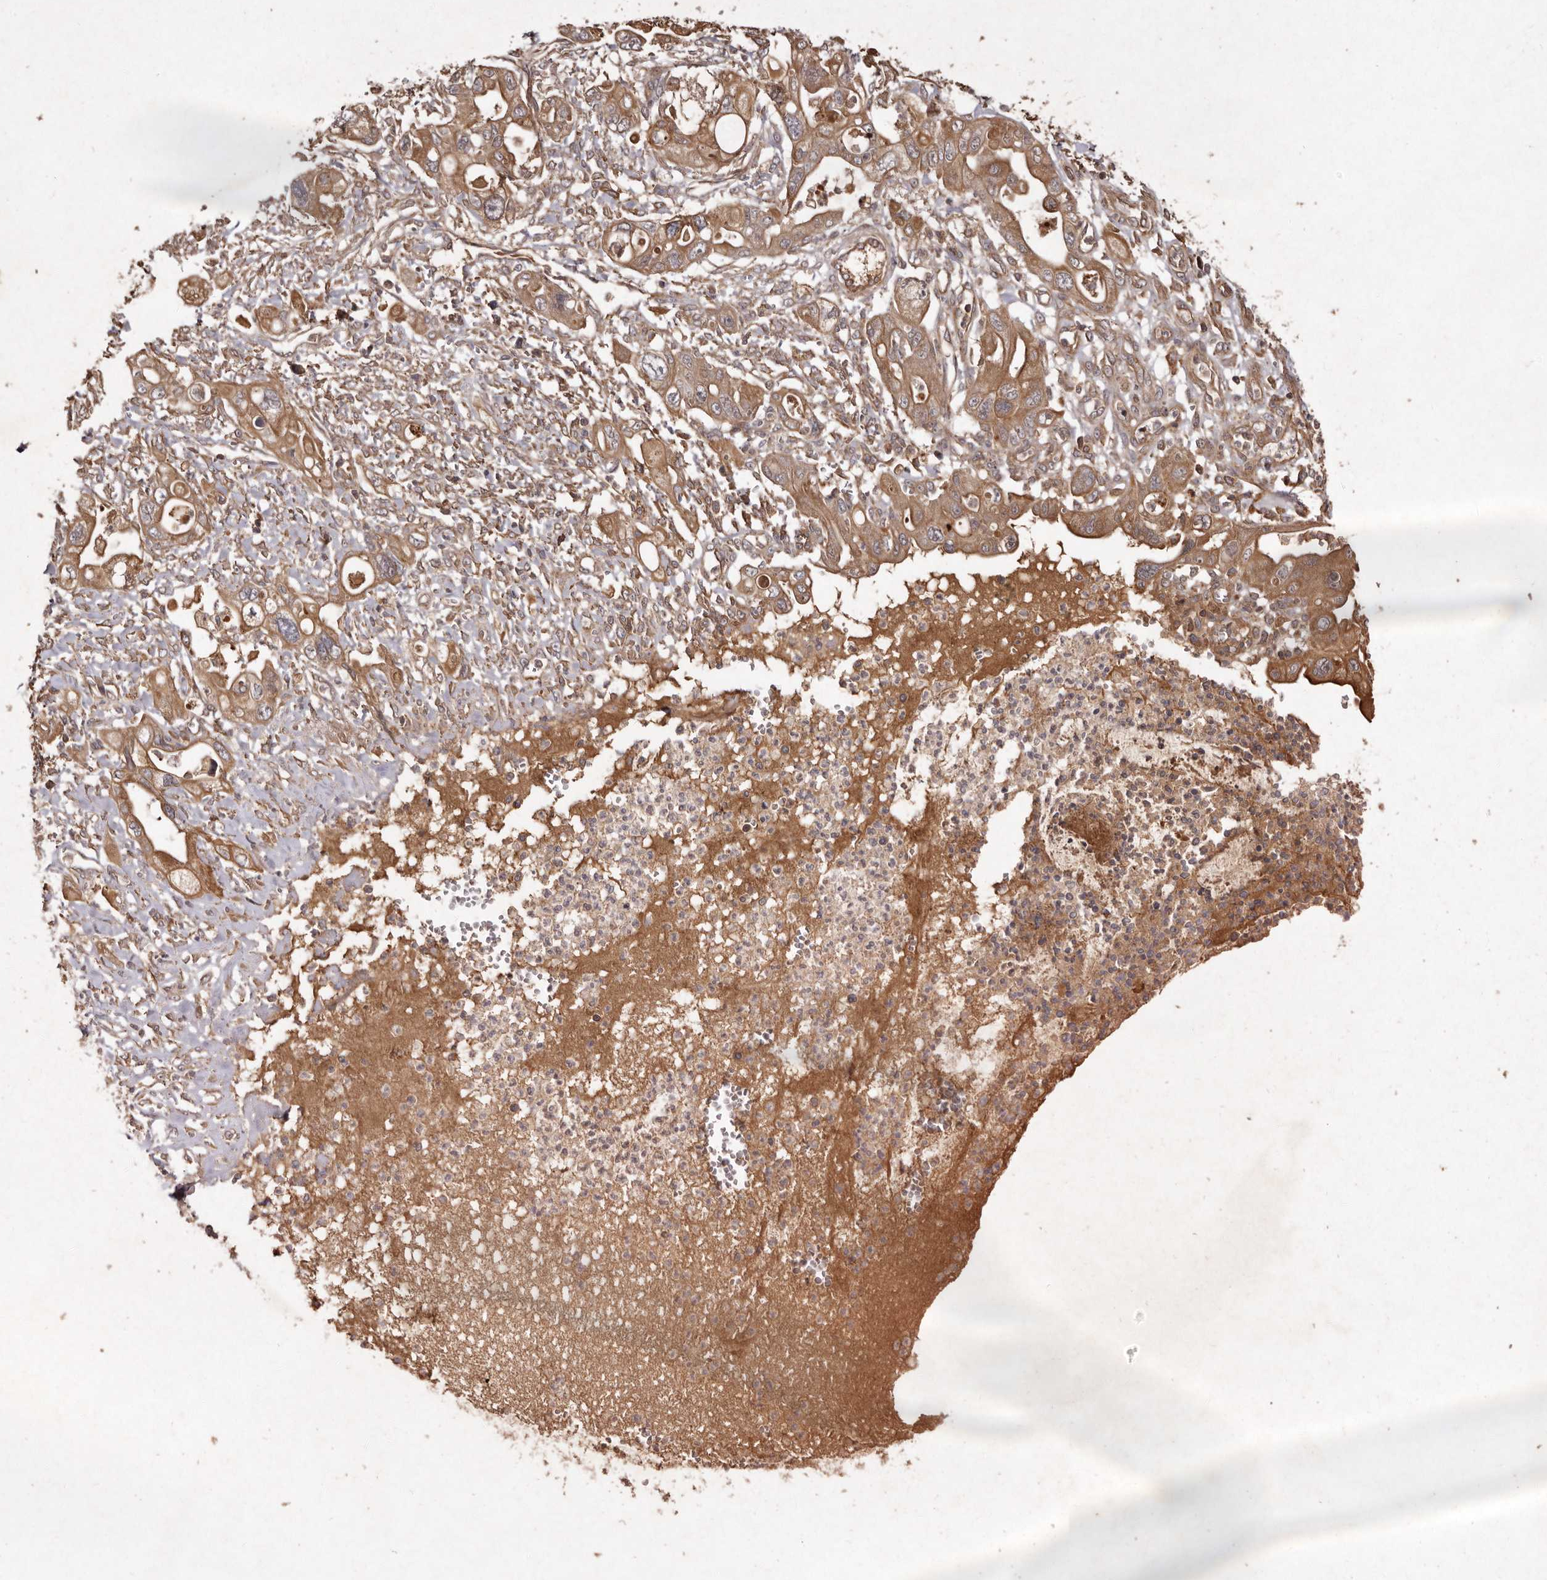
{"staining": {"intensity": "moderate", "quantity": ">75%", "location": "cytoplasmic/membranous"}, "tissue": "pancreatic cancer", "cell_type": "Tumor cells", "image_type": "cancer", "snomed": [{"axis": "morphology", "description": "Adenocarcinoma, NOS"}, {"axis": "topography", "description": "Pancreas"}], "caption": "Immunohistochemistry of human pancreatic adenocarcinoma demonstrates medium levels of moderate cytoplasmic/membranous positivity in approximately >75% of tumor cells.", "gene": "SEMA3A", "patient": {"sex": "male", "age": 68}}